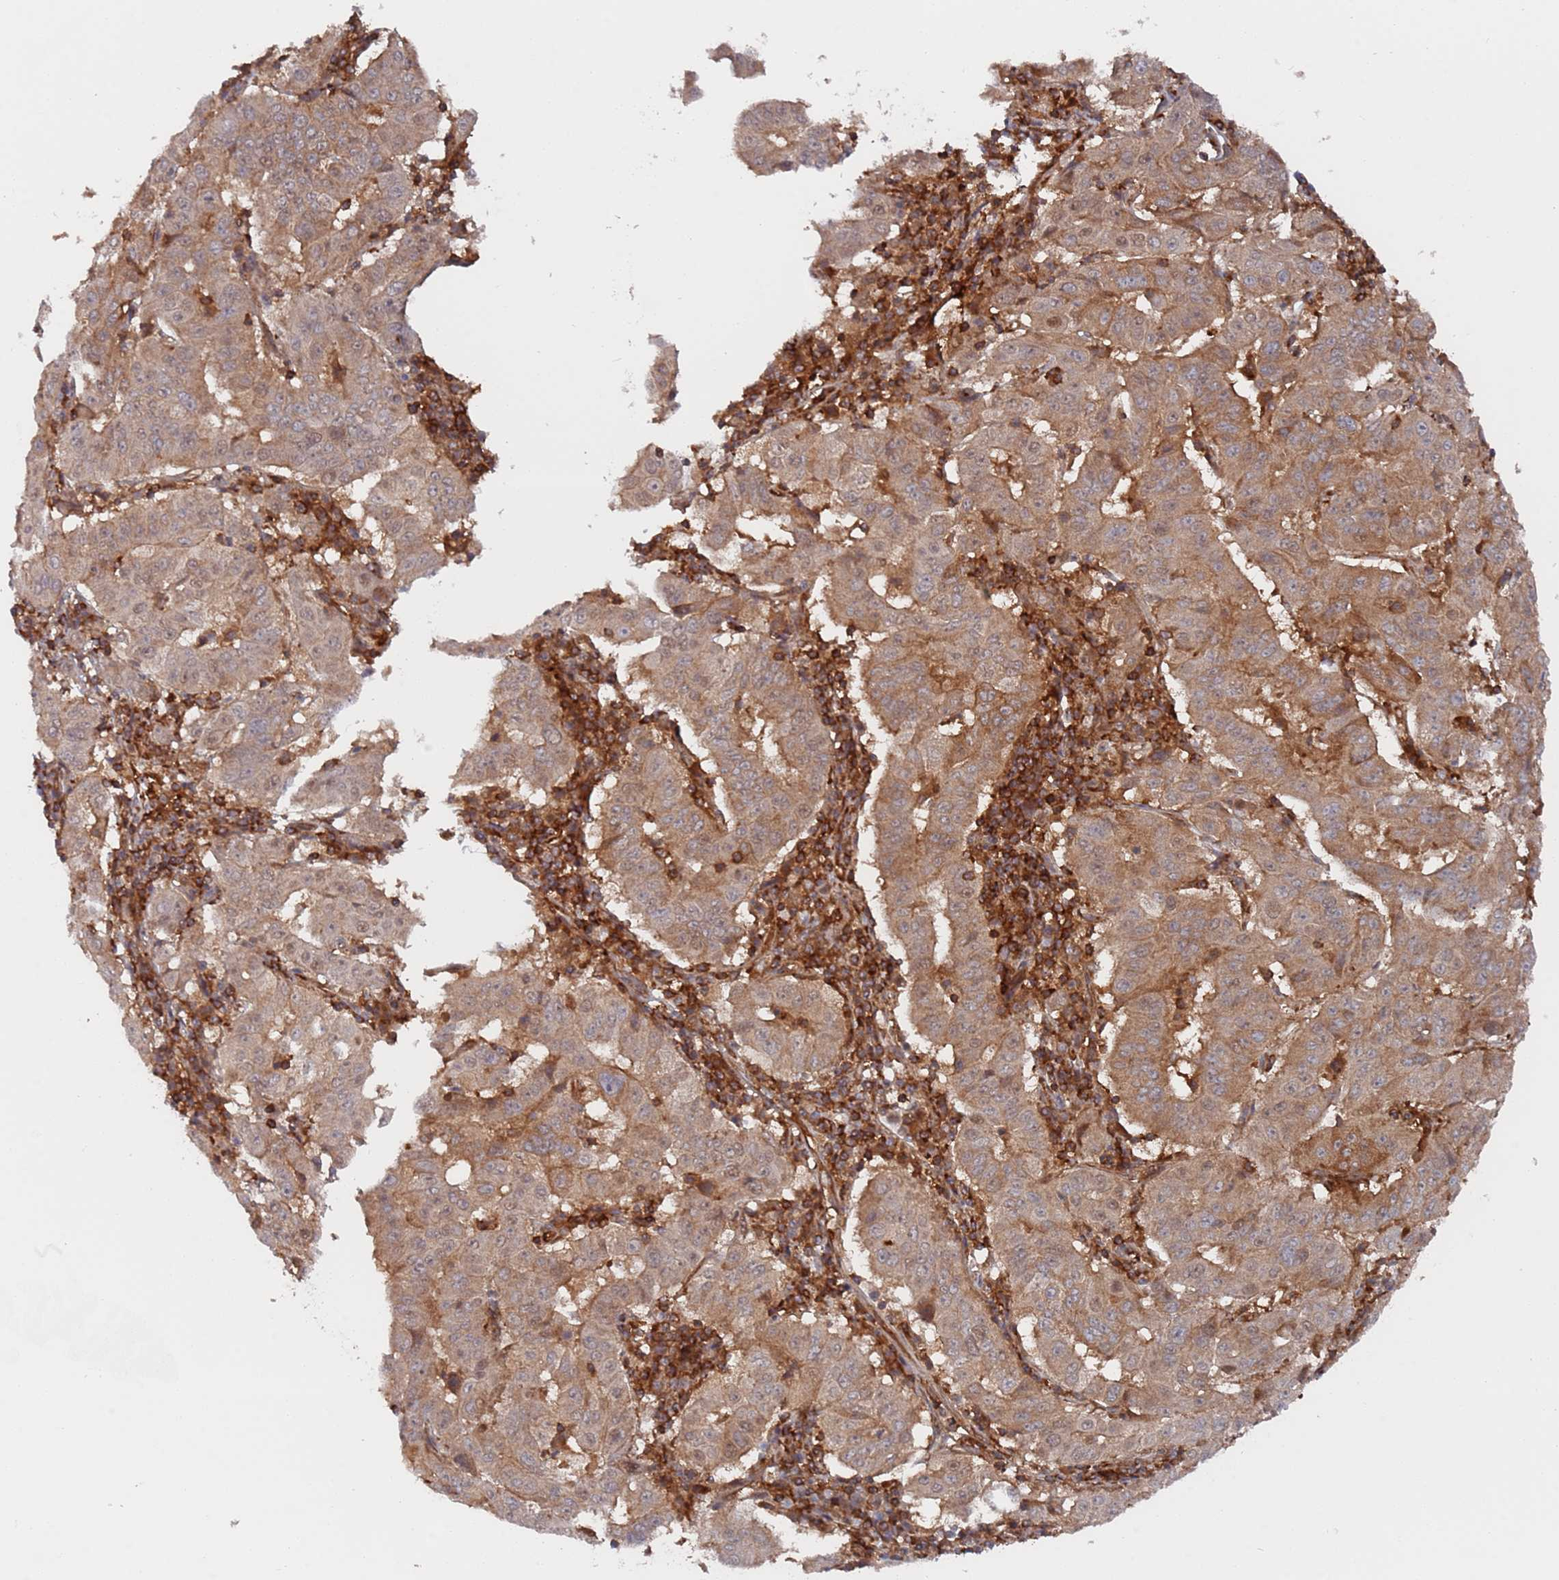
{"staining": {"intensity": "moderate", "quantity": ">75%", "location": "cytoplasmic/membranous"}, "tissue": "pancreatic cancer", "cell_type": "Tumor cells", "image_type": "cancer", "snomed": [{"axis": "morphology", "description": "Adenocarcinoma, NOS"}, {"axis": "topography", "description": "Pancreas"}], "caption": "Protein staining reveals moderate cytoplasmic/membranous positivity in approximately >75% of tumor cells in pancreatic cancer (adenocarcinoma).", "gene": "DDX60", "patient": {"sex": "male", "age": 63}}